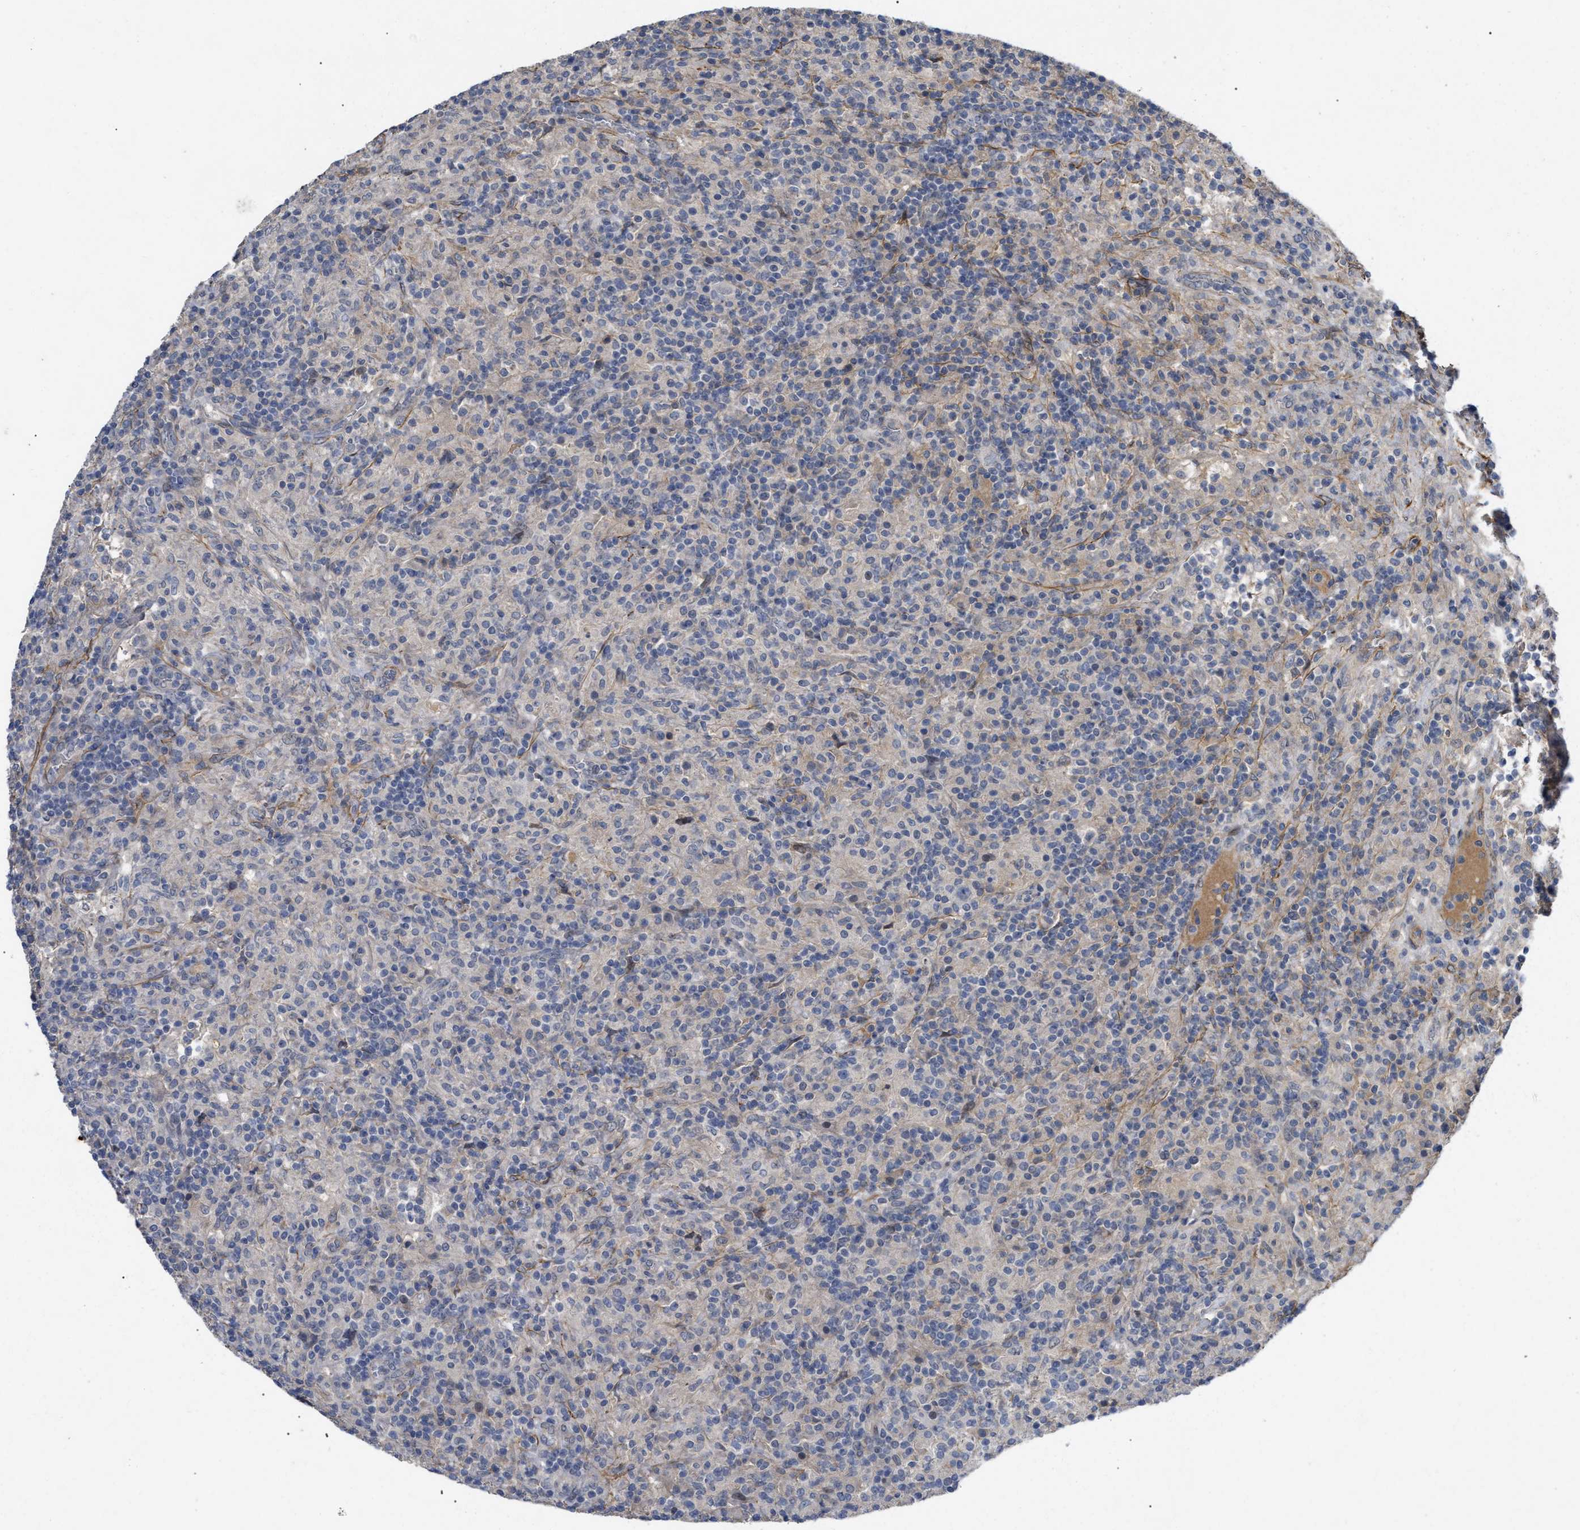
{"staining": {"intensity": "negative", "quantity": "none", "location": "none"}, "tissue": "lymphoma", "cell_type": "Tumor cells", "image_type": "cancer", "snomed": [{"axis": "morphology", "description": "Hodgkin's disease, NOS"}, {"axis": "topography", "description": "Lymph node"}], "caption": "A histopathology image of human Hodgkin's disease is negative for staining in tumor cells. Brightfield microscopy of IHC stained with DAB (3,3'-diaminobenzidine) (brown) and hematoxylin (blue), captured at high magnification.", "gene": "ST6GALNAC6", "patient": {"sex": "male", "age": 70}}